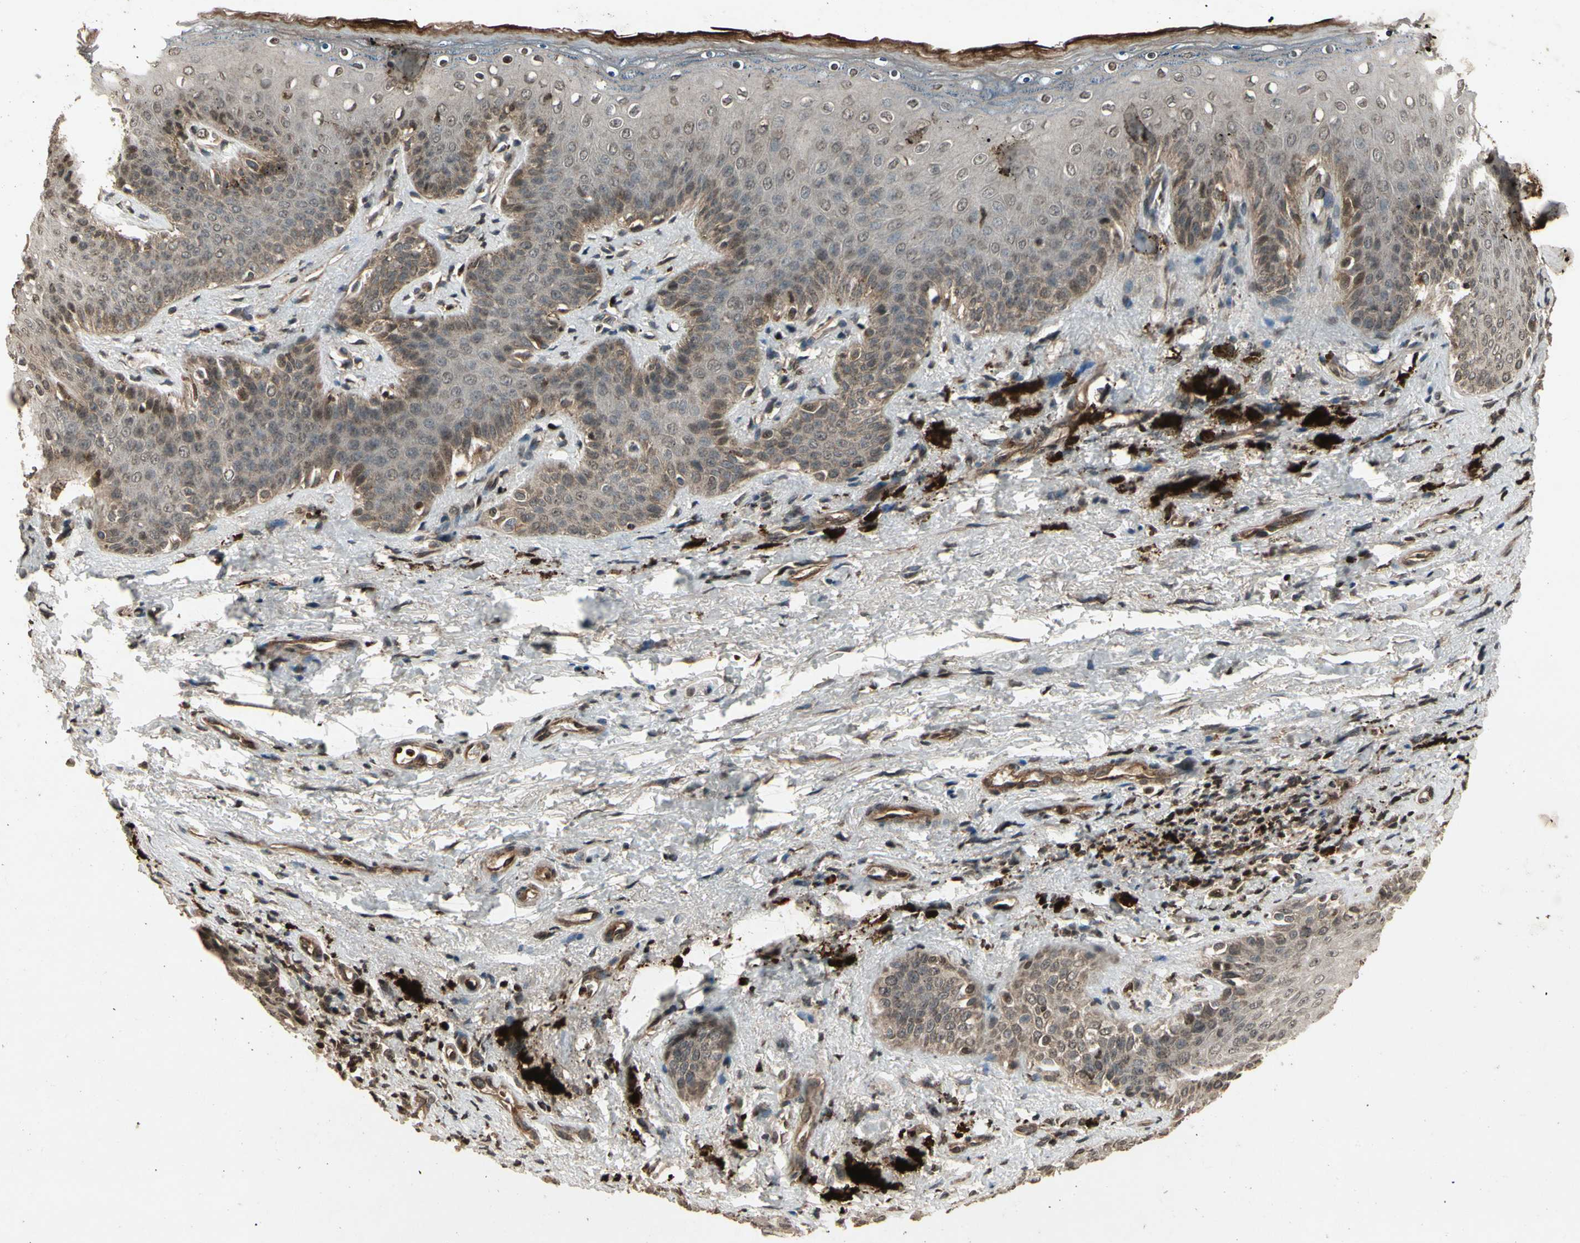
{"staining": {"intensity": "moderate", "quantity": ">75%", "location": "cytoplasmic/membranous"}, "tissue": "skin", "cell_type": "Epidermal cells", "image_type": "normal", "snomed": [{"axis": "morphology", "description": "Normal tissue, NOS"}, {"axis": "topography", "description": "Anal"}], "caption": "IHC (DAB (3,3'-diaminobenzidine)) staining of unremarkable human skin demonstrates moderate cytoplasmic/membranous protein staining in about >75% of epidermal cells. The staining was performed using DAB, with brown indicating positive protein expression. Nuclei are stained blue with hematoxylin.", "gene": "GLRX", "patient": {"sex": "female", "age": 46}}